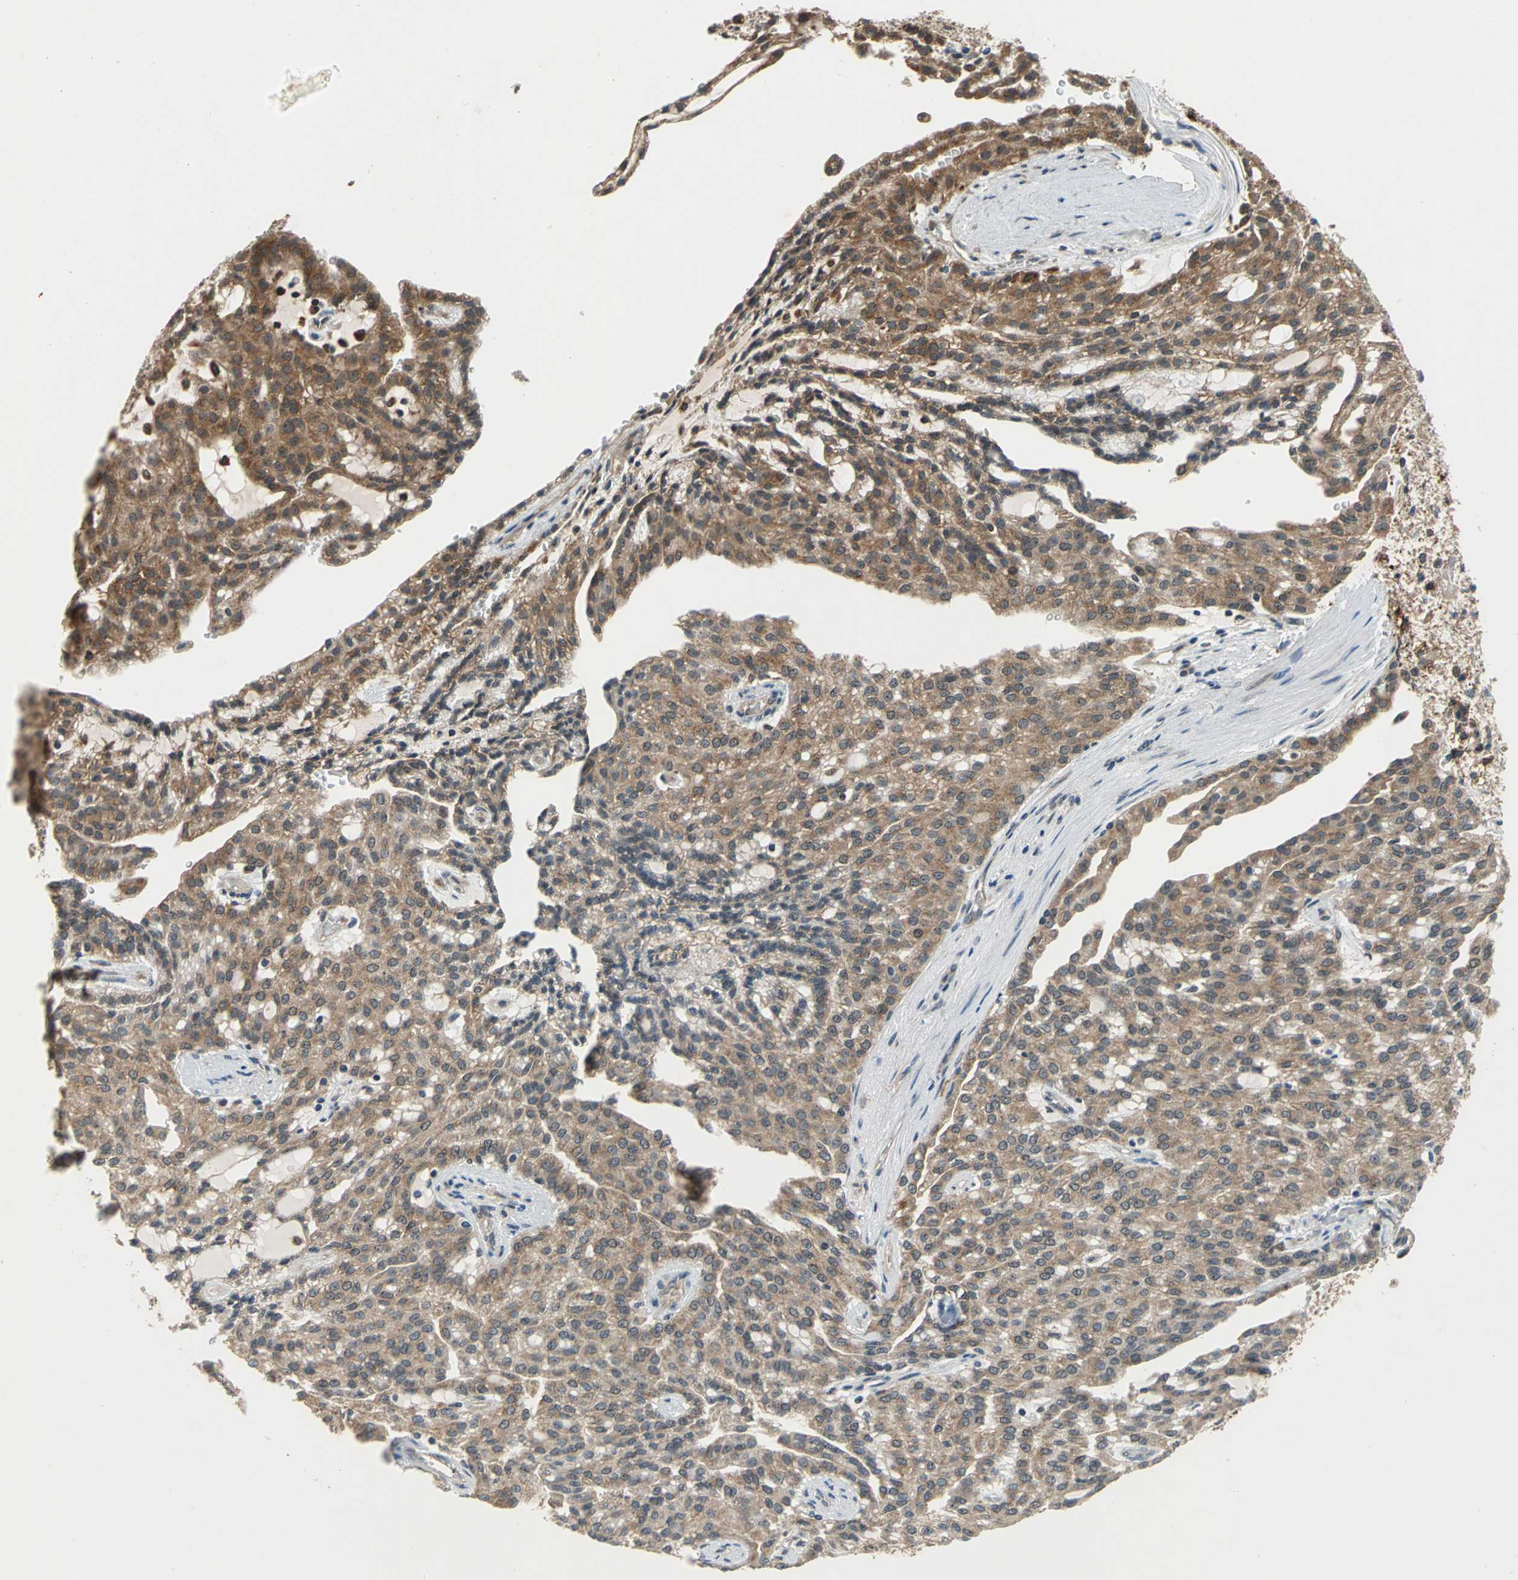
{"staining": {"intensity": "moderate", "quantity": ">75%", "location": "cytoplasmic/membranous"}, "tissue": "renal cancer", "cell_type": "Tumor cells", "image_type": "cancer", "snomed": [{"axis": "morphology", "description": "Adenocarcinoma, NOS"}, {"axis": "topography", "description": "Kidney"}], "caption": "The micrograph reveals a brown stain indicating the presence of a protein in the cytoplasmic/membranous of tumor cells in renal cancer.", "gene": "NFKBIE", "patient": {"sex": "male", "age": 63}}